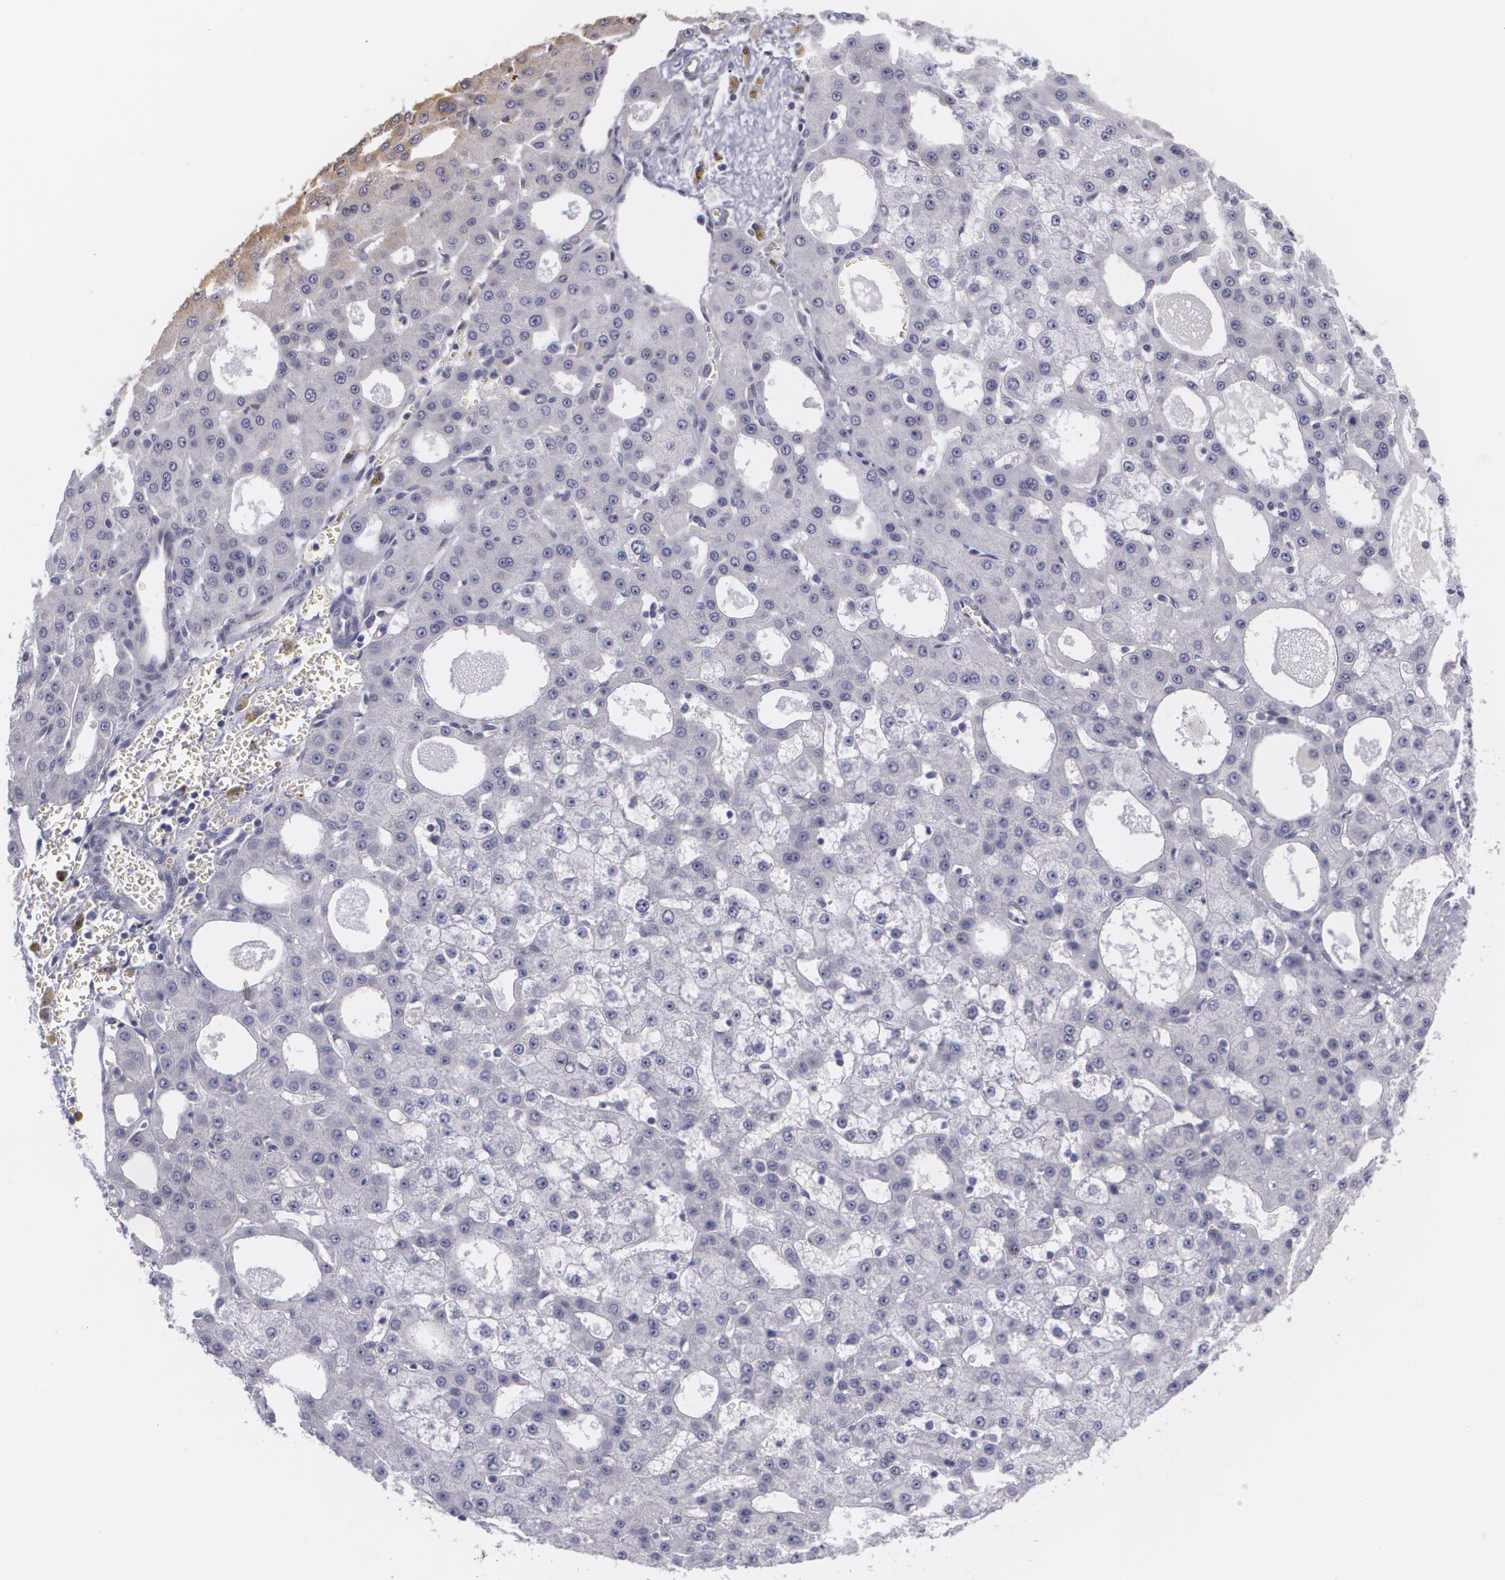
{"staining": {"intensity": "moderate", "quantity": "25%-75%", "location": "cytoplasmic/membranous"}, "tissue": "liver cancer", "cell_type": "Tumor cells", "image_type": "cancer", "snomed": [{"axis": "morphology", "description": "Carcinoma, Hepatocellular, NOS"}, {"axis": "topography", "description": "Liver"}], "caption": "Moderate cytoplasmic/membranous protein staining is seen in about 25%-75% of tumor cells in liver cancer. (brown staining indicates protein expression, while blue staining denotes nuclei).", "gene": "CYB5R3", "patient": {"sex": "male", "age": 47}}